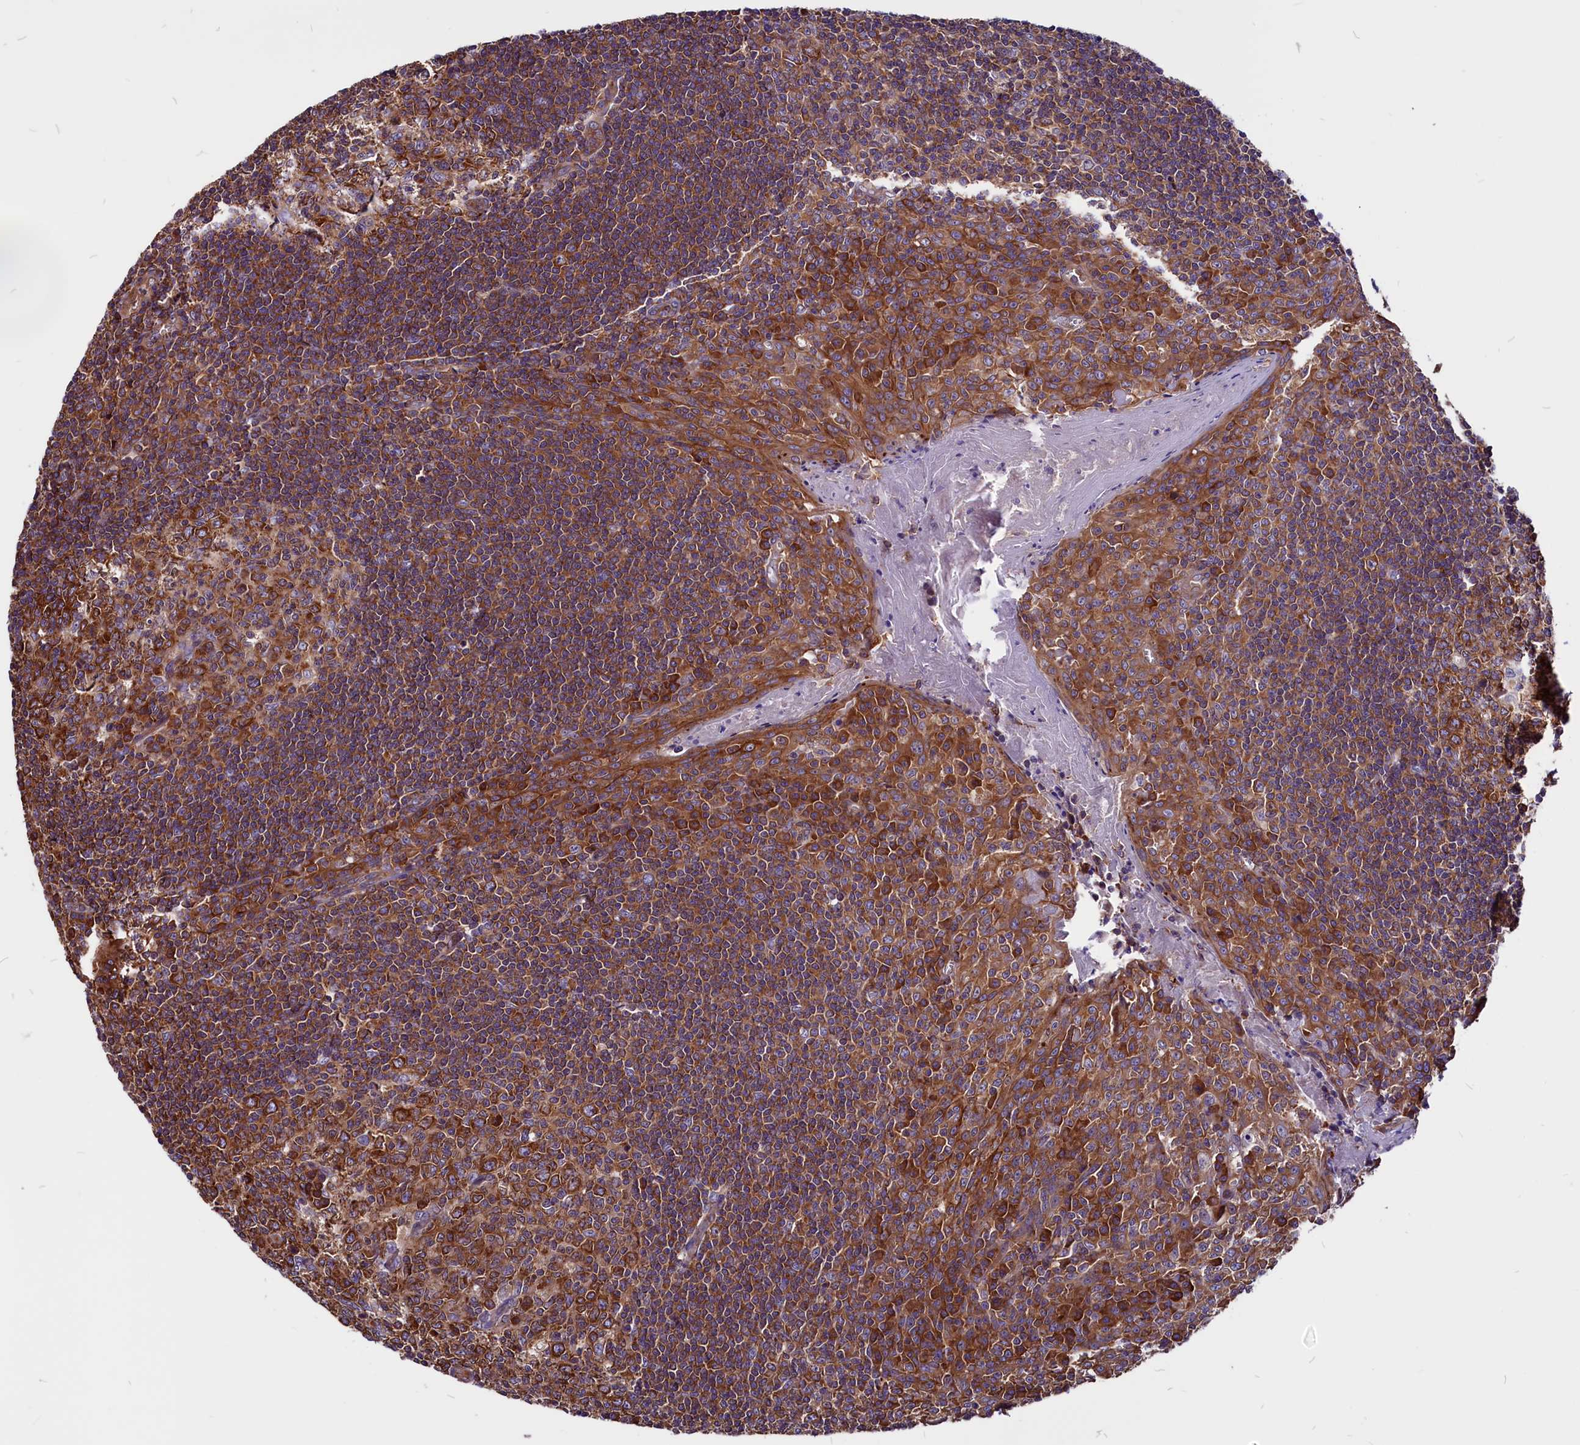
{"staining": {"intensity": "strong", "quantity": ">75%", "location": "cytoplasmic/membranous"}, "tissue": "tonsil", "cell_type": "Germinal center cells", "image_type": "normal", "snomed": [{"axis": "morphology", "description": "Normal tissue, NOS"}, {"axis": "topography", "description": "Tonsil"}], "caption": "Strong cytoplasmic/membranous protein positivity is present in about >75% of germinal center cells in tonsil.", "gene": "EIF3G", "patient": {"sex": "male", "age": 27}}